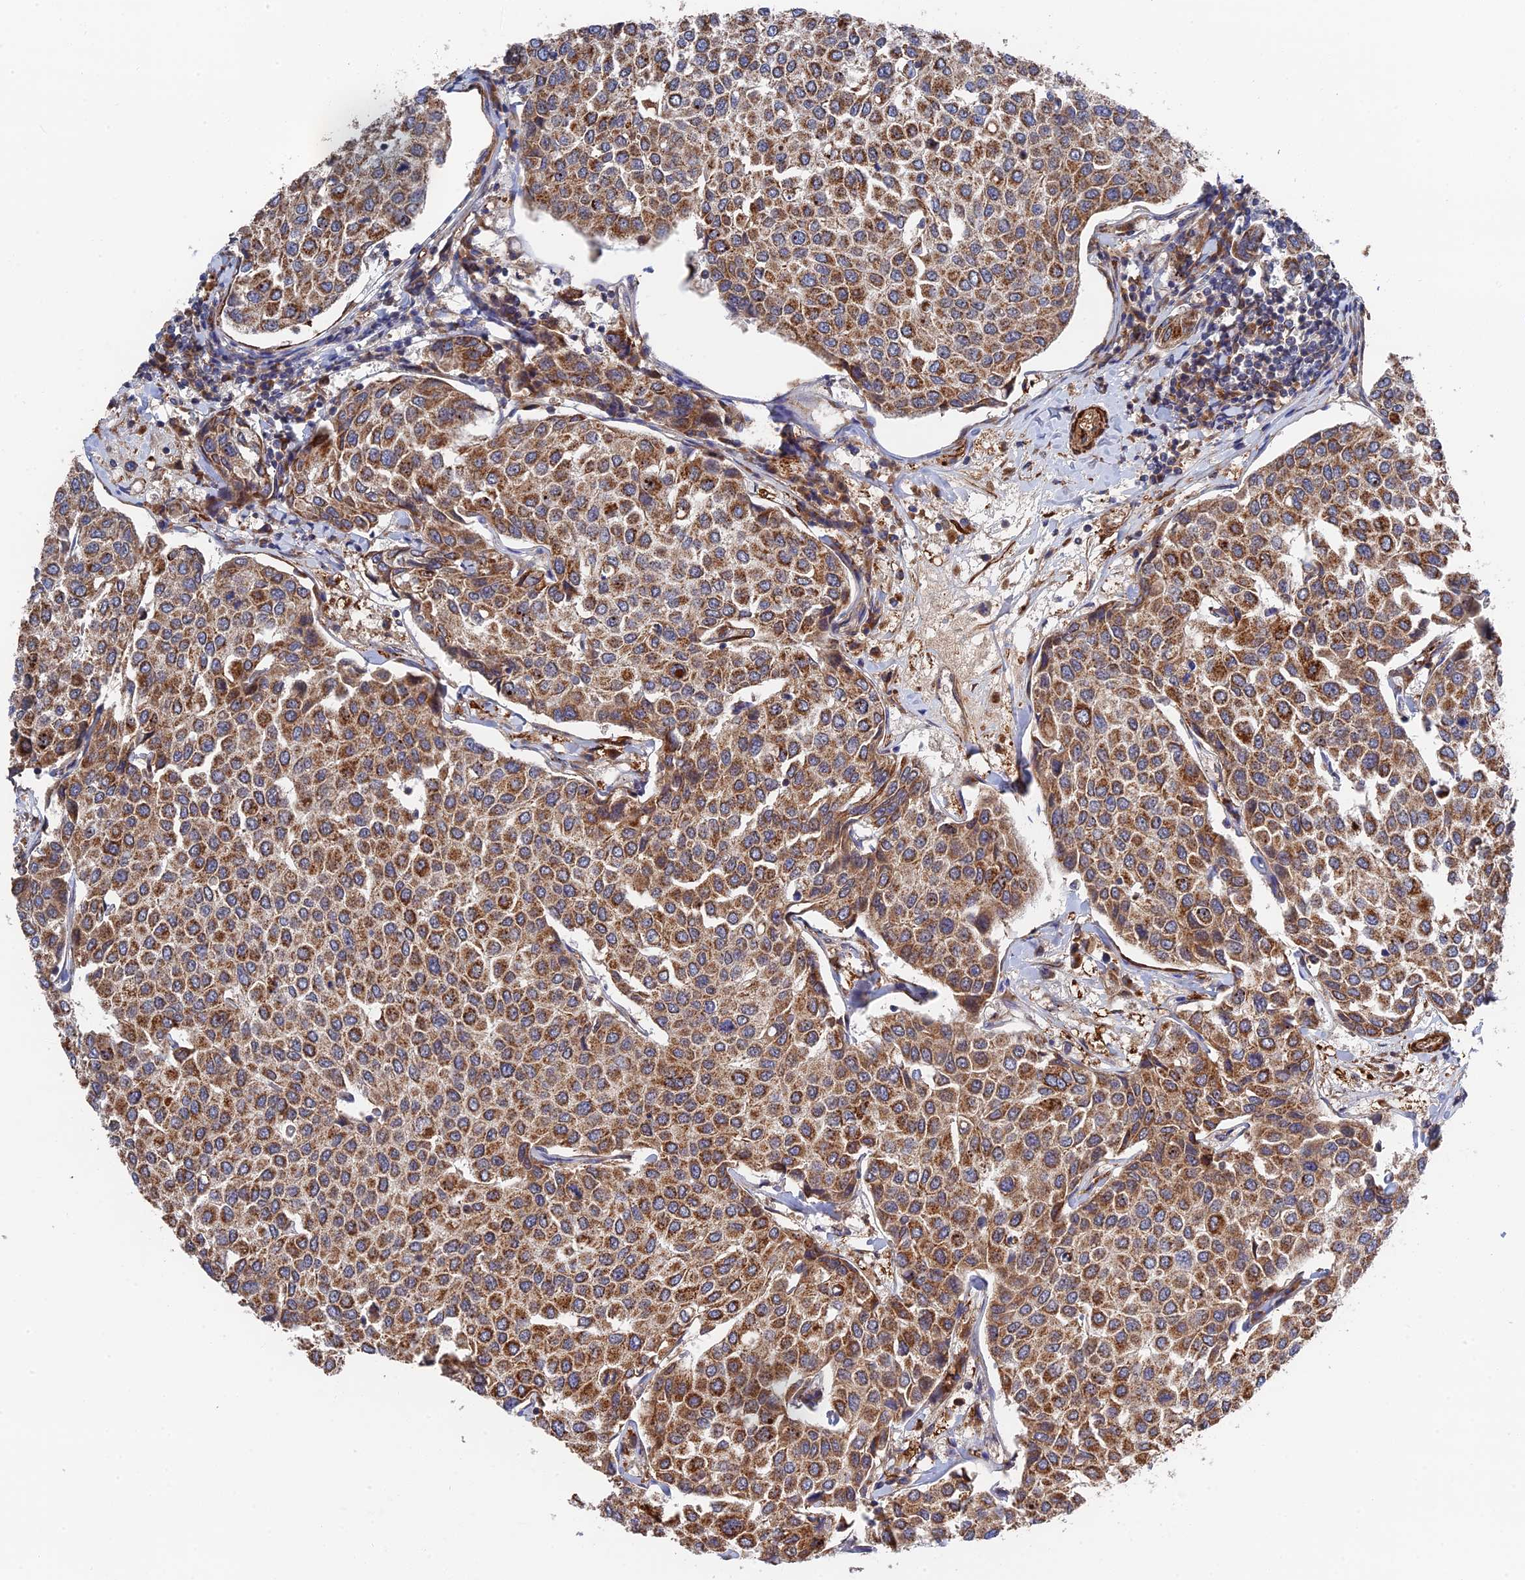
{"staining": {"intensity": "strong", "quantity": ">75%", "location": "cytoplasmic/membranous"}, "tissue": "breast cancer", "cell_type": "Tumor cells", "image_type": "cancer", "snomed": [{"axis": "morphology", "description": "Duct carcinoma"}, {"axis": "topography", "description": "Breast"}], "caption": "Immunohistochemistry staining of breast cancer (infiltrating ductal carcinoma), which reveals high levels of strong cytoplasmic/membranous expression in approximately >75% of tumor cells indicating strong cytoplasmic/membranous protein staining. The staining was performed using DAB (3,3'-diaminobenzidine) (brown) for protein detection and nuclei were counterstained in hematoxylin (blue).", "gene": "ZNF320", "patient": {"sex": "female", "age": 55}}